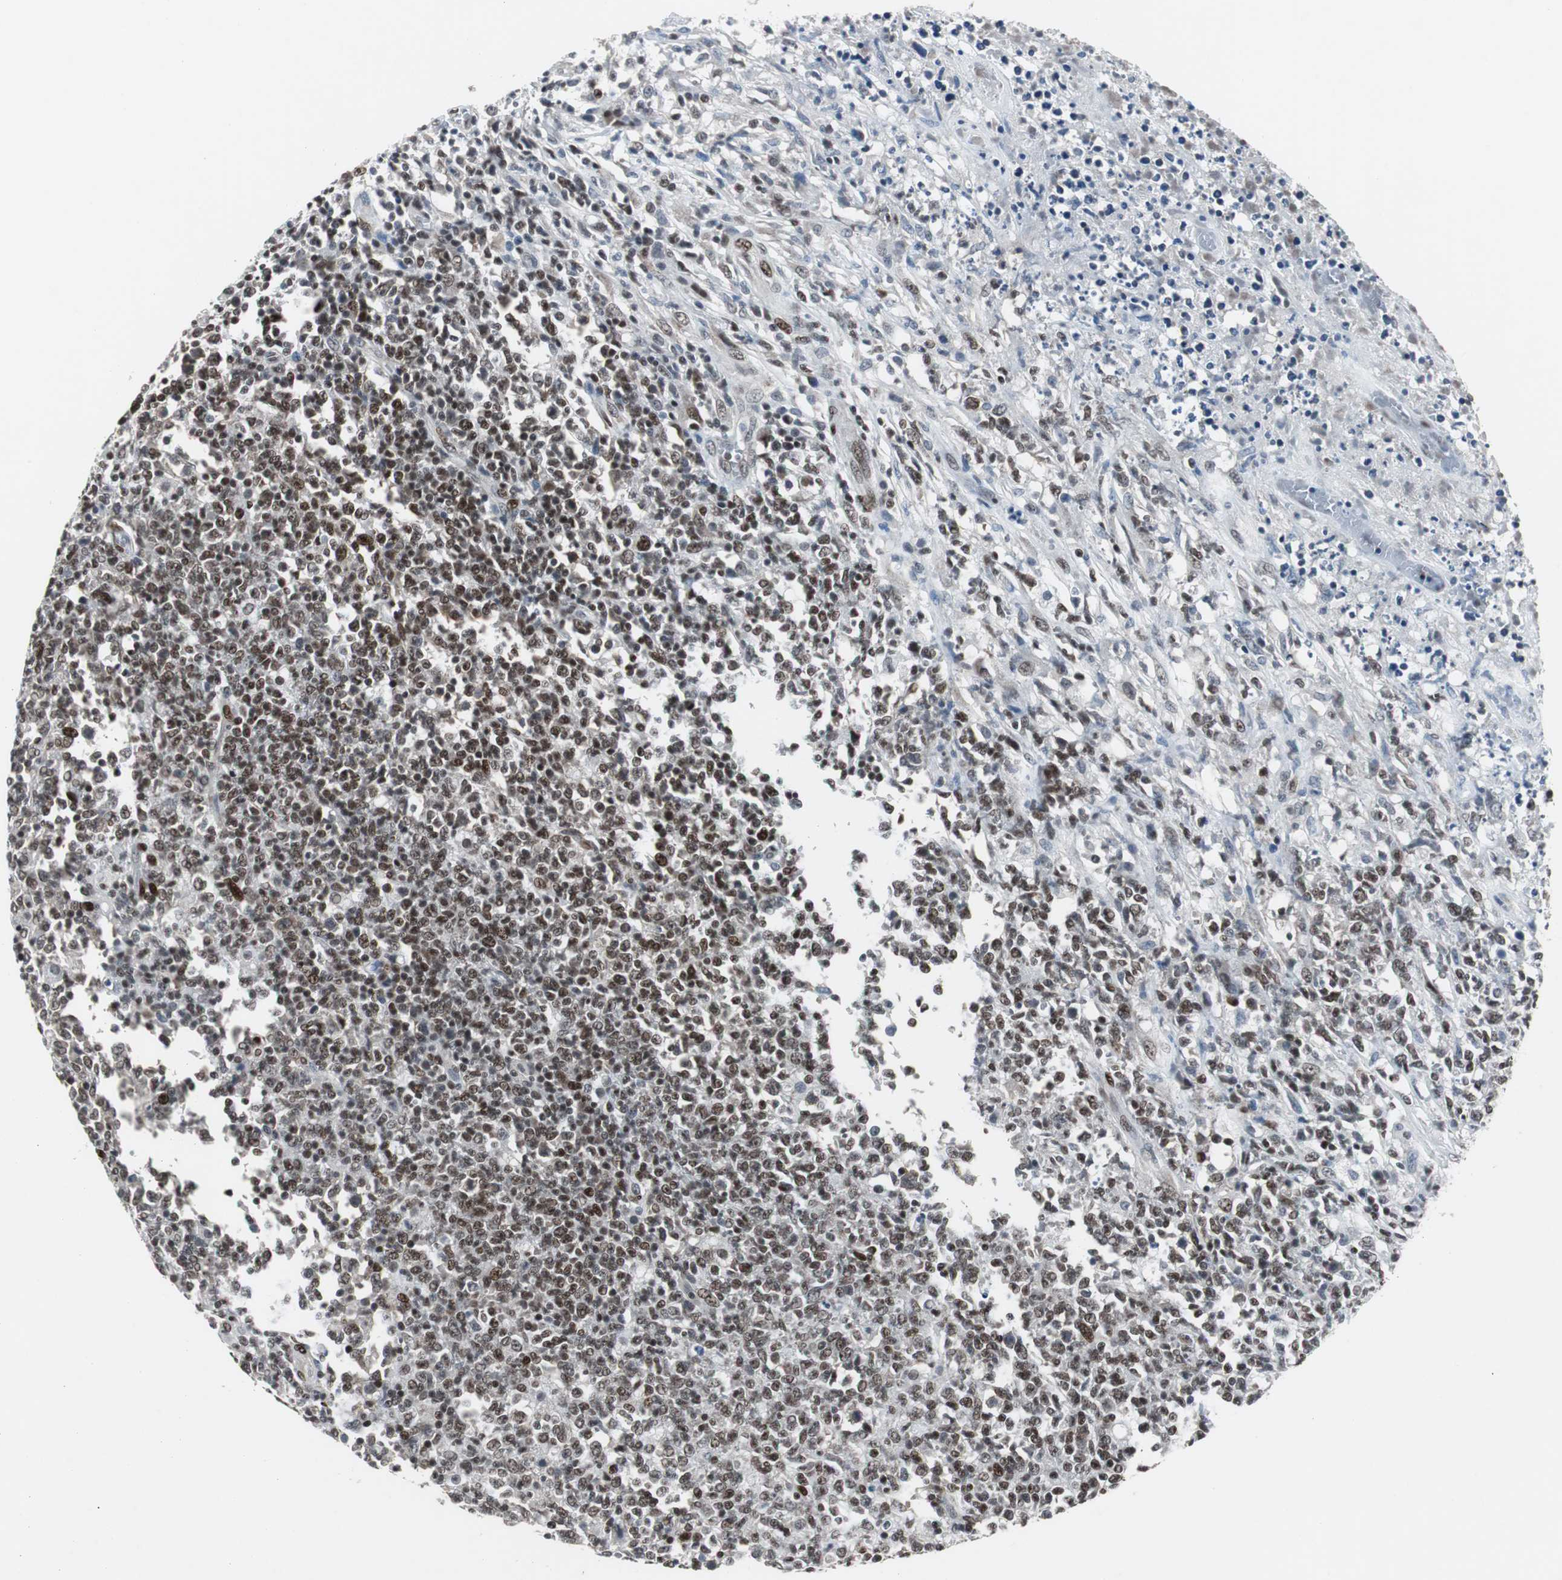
{"staining": {"intensity": "strong", "quantity": ">75%", "location": "nuclear"}, "tissue": "lymphoma", "cell_type": "Tumor cells", "image_type": "cancer", "snomed": [{"axis": "morphology", "description": "Malignant lymphoma, non-Hodgkin's type, High grade"}, {"axis": "topography", "description": "Lymph node"}], "caption": "DAB (3,3'-diaminobenzidine) immunohistochemical staining of human lymphoma demonstrates strong nuclear protein staining in about >75% of tumor cells.", "gene": "ZHX2", "patient": {"sex": "female", "age": 84}}